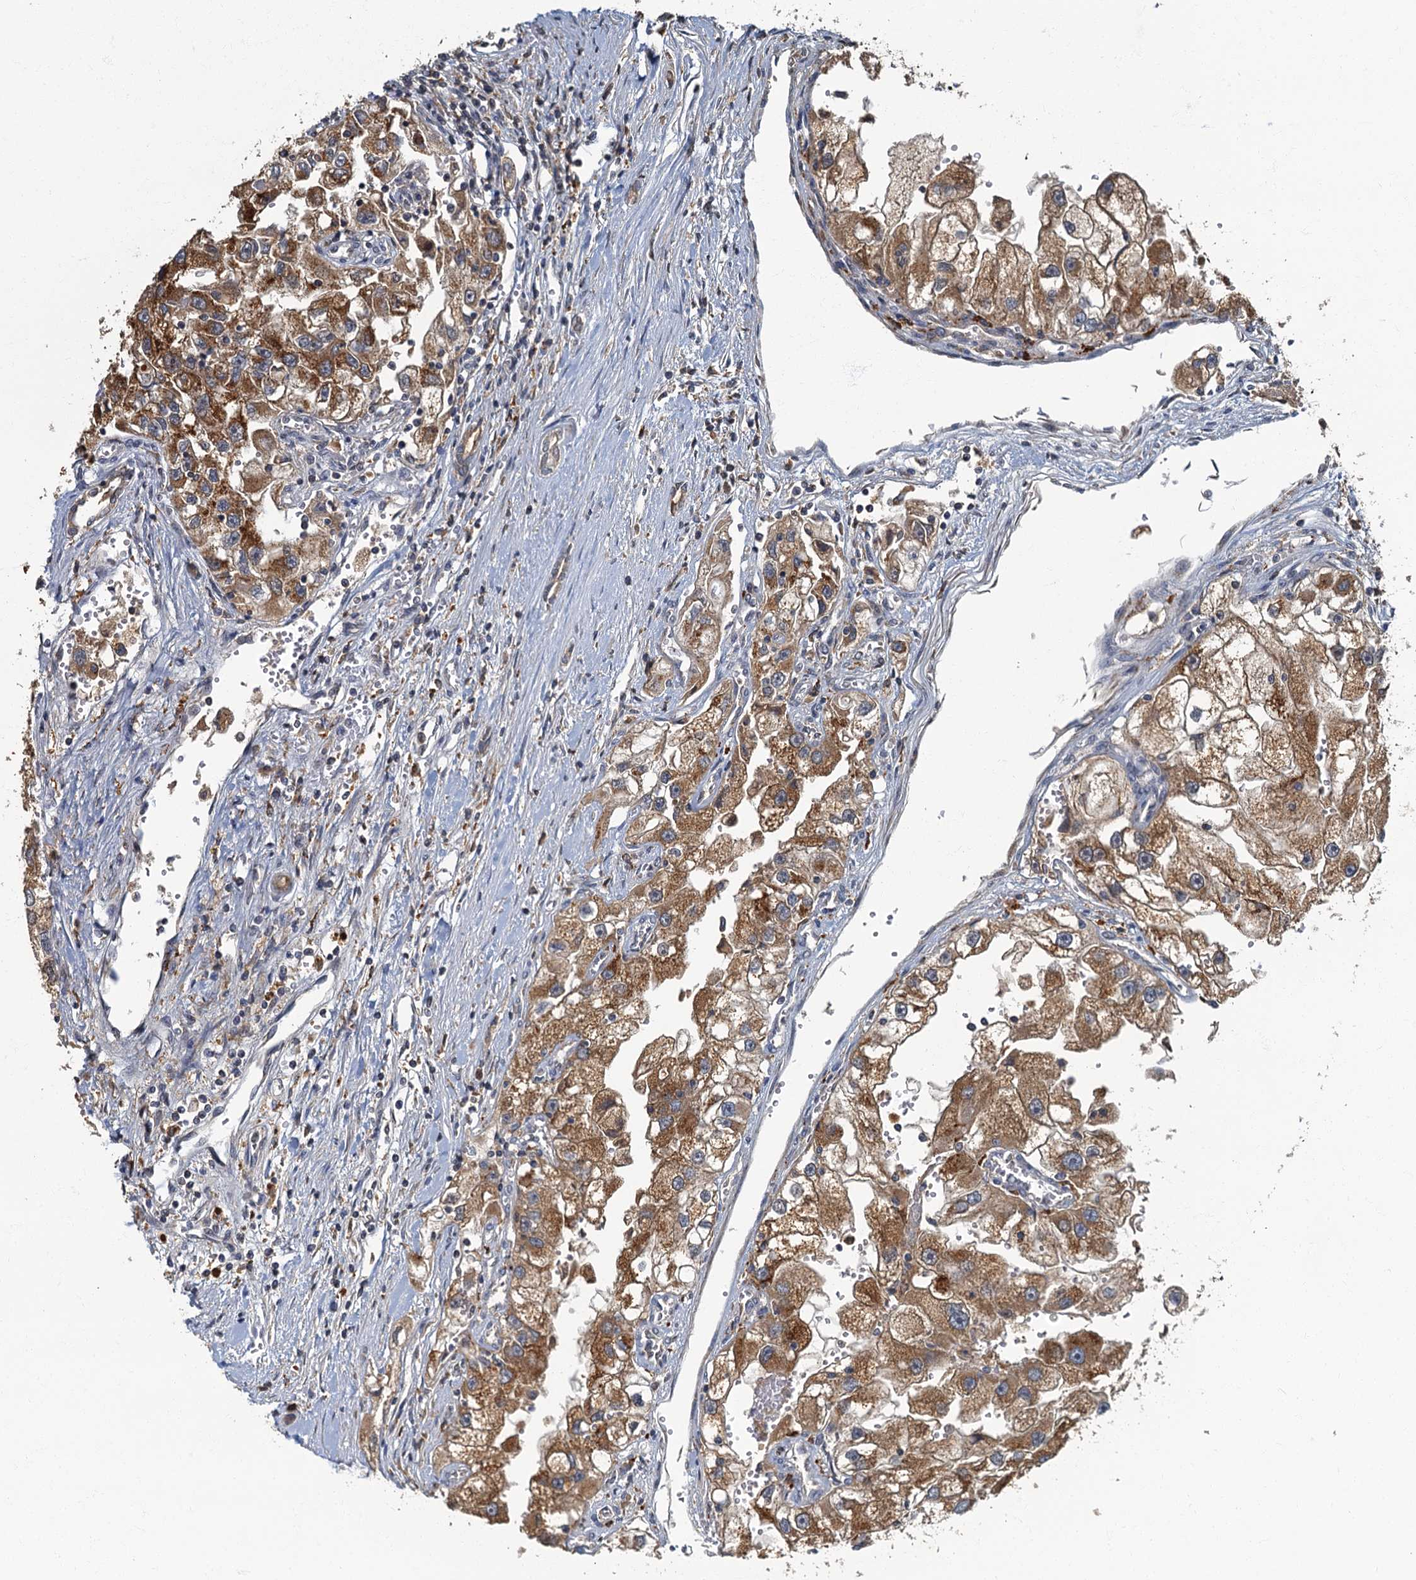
{"staining": {"intensity": "moderate", "quantity": ">75%", "location": "cytoplasmic/membranous"}, "tissue": "renal cancer", "cell_type": "Tumor cells", "image_type": "cancer", "snomed": [{"axis": "morphology", "description": "Adenocarcinoma, NOS"}, {"axis": "topography", "description": "Kidney"}], "caption": "Immunohistochemistry of renal cancer demonstrates medium levels of moderate cytoplasmic/membranous positivity in about >75% of tumor cells. (DAB IHC with brightfield microscopy, high magnification).", "gene": "WDCP", "patient": {"sex": "male", "age": 63}}